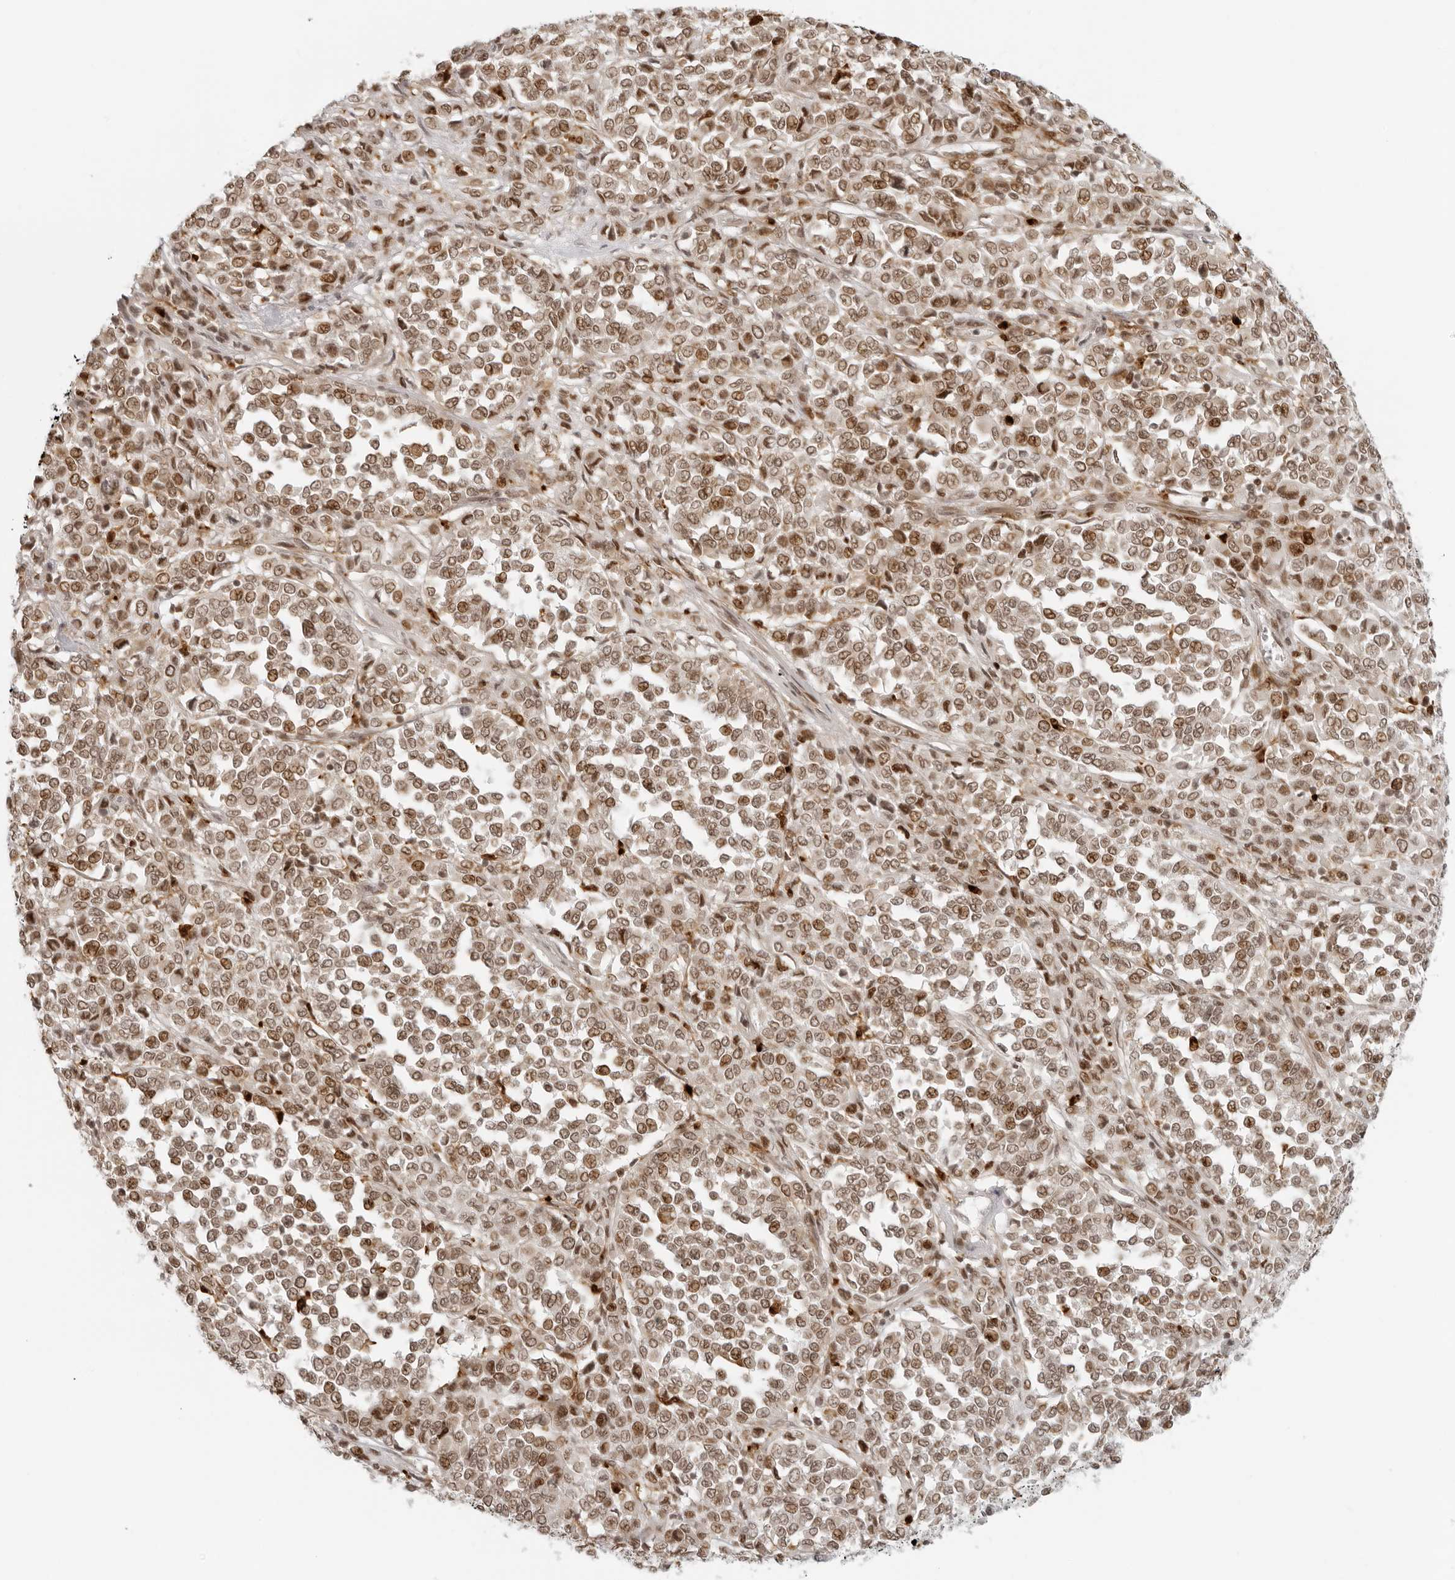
{"staining": {"intensity": "moderate", "quantity": ">75%", "location": "nuclear"}, "tissue": "melanoma", "cell_type": "Tumor cells", "image_type": "cancer", "snomed": [{"axis": "morphology", "description": "Malignant melanoma, Metastatic site"}, {"axis": "topography", "description": "Pancreas"}], "caption": "An image of human melanoma stained for a protein demonstrates moderate nuclear brown staining in tumor cells. (DAB (3,3'-diaminobenzidine) IHC, brown staining for protein, blue staining for nuclei).", "gene": "ZNF407", "patient": {"sex": "female", "age": 30}}